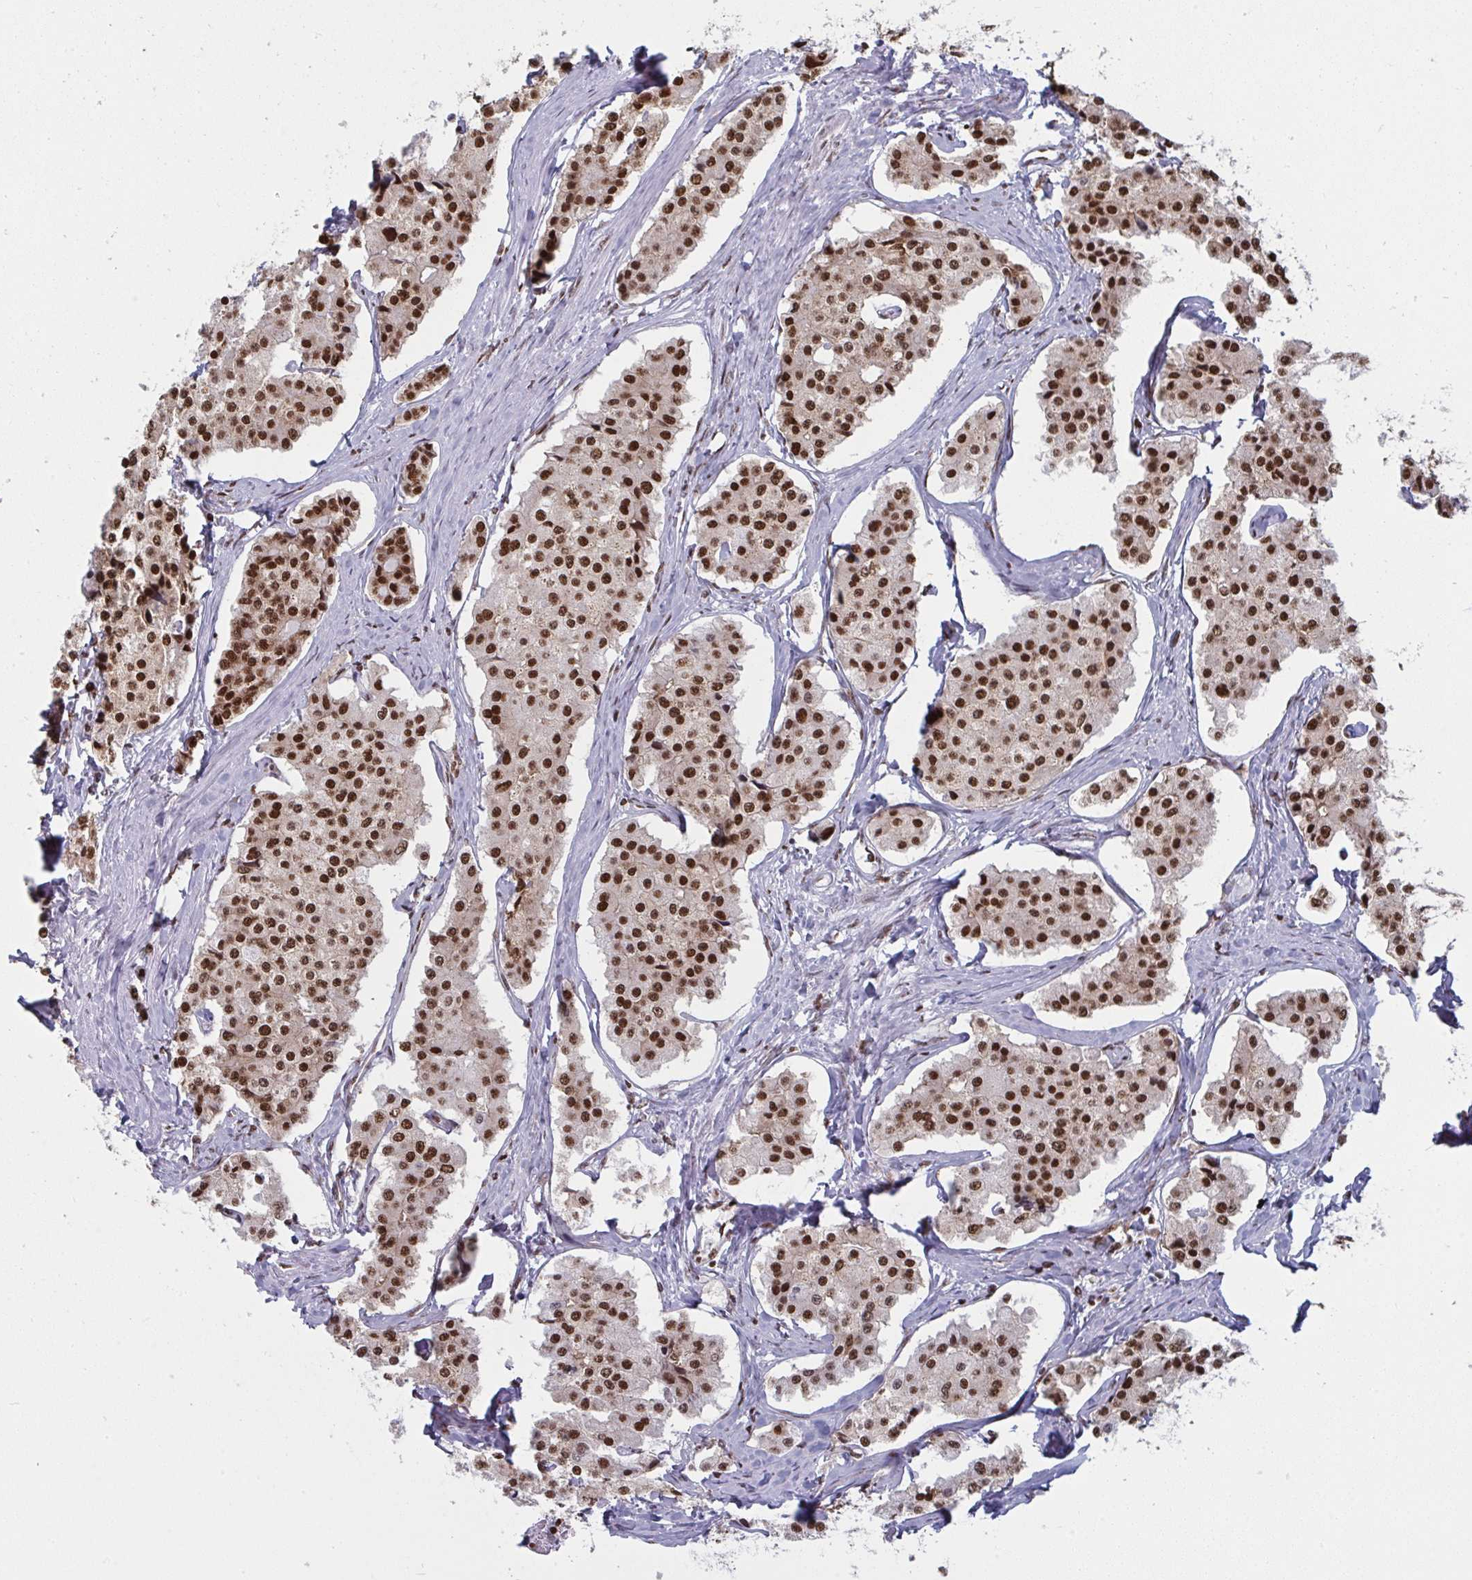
{"staining": {"intensity": "strong", "quantity": ">75%", "location": "nuclear"}, "tissue": "carcinoid", "cell_type": "Tumor cells", "image_type": "cancer", "snomed": [{"axis": "morphology", "description": "Carcinoid, malignant, NOS"}, {"axis": "topography", "description": "Small intestine"}], "caption": "Protein staining of malignant carcinoid tissue shows strong nuclear staining in about >75% of tumor cells.", "gene": "GAR1", "patient": {"sex": "female", "age": 65}}